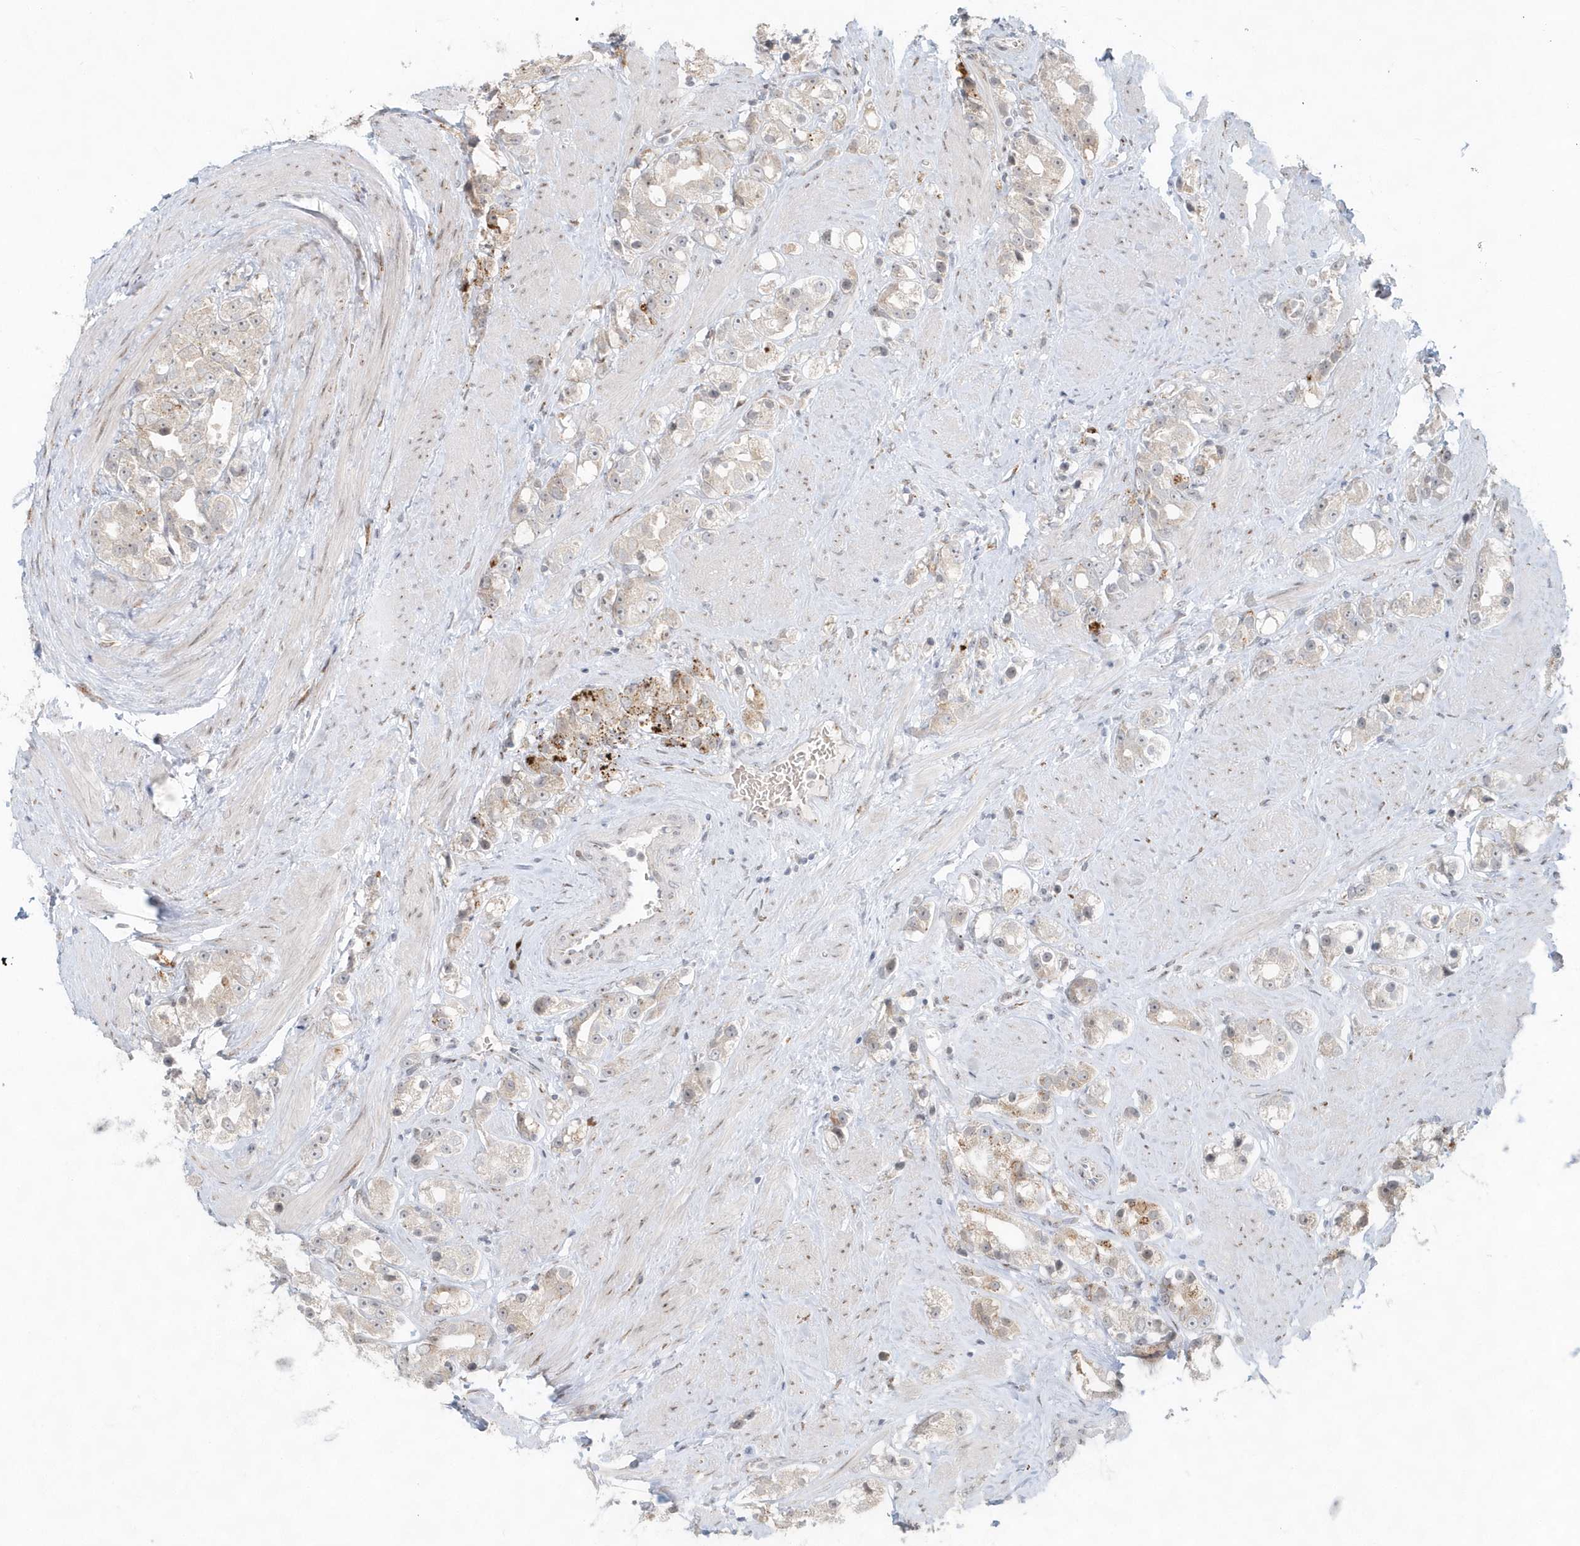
{"staining": {"intensity": "moderate", "quantity": "25%-75%", "location": "cytoplasmic/membranous"}, "tissue": "prostate cancer", "cell_type": "Tumor cells", "image_type": "cancer", "snomed": [{"axis": "morphology", "description": "Adenocarcinoma, NOS"}, {"axis": "topography", "description": "Prostate"}], "caption": "Tumor cells display medium levels of moderate cytoplasmic/membranous positivity in approximately 25%-75% of cells in human prostate cancer (adenocarcinoma).", "gene": "DHFR", "patient": {"sex": "male", "age": 79}}